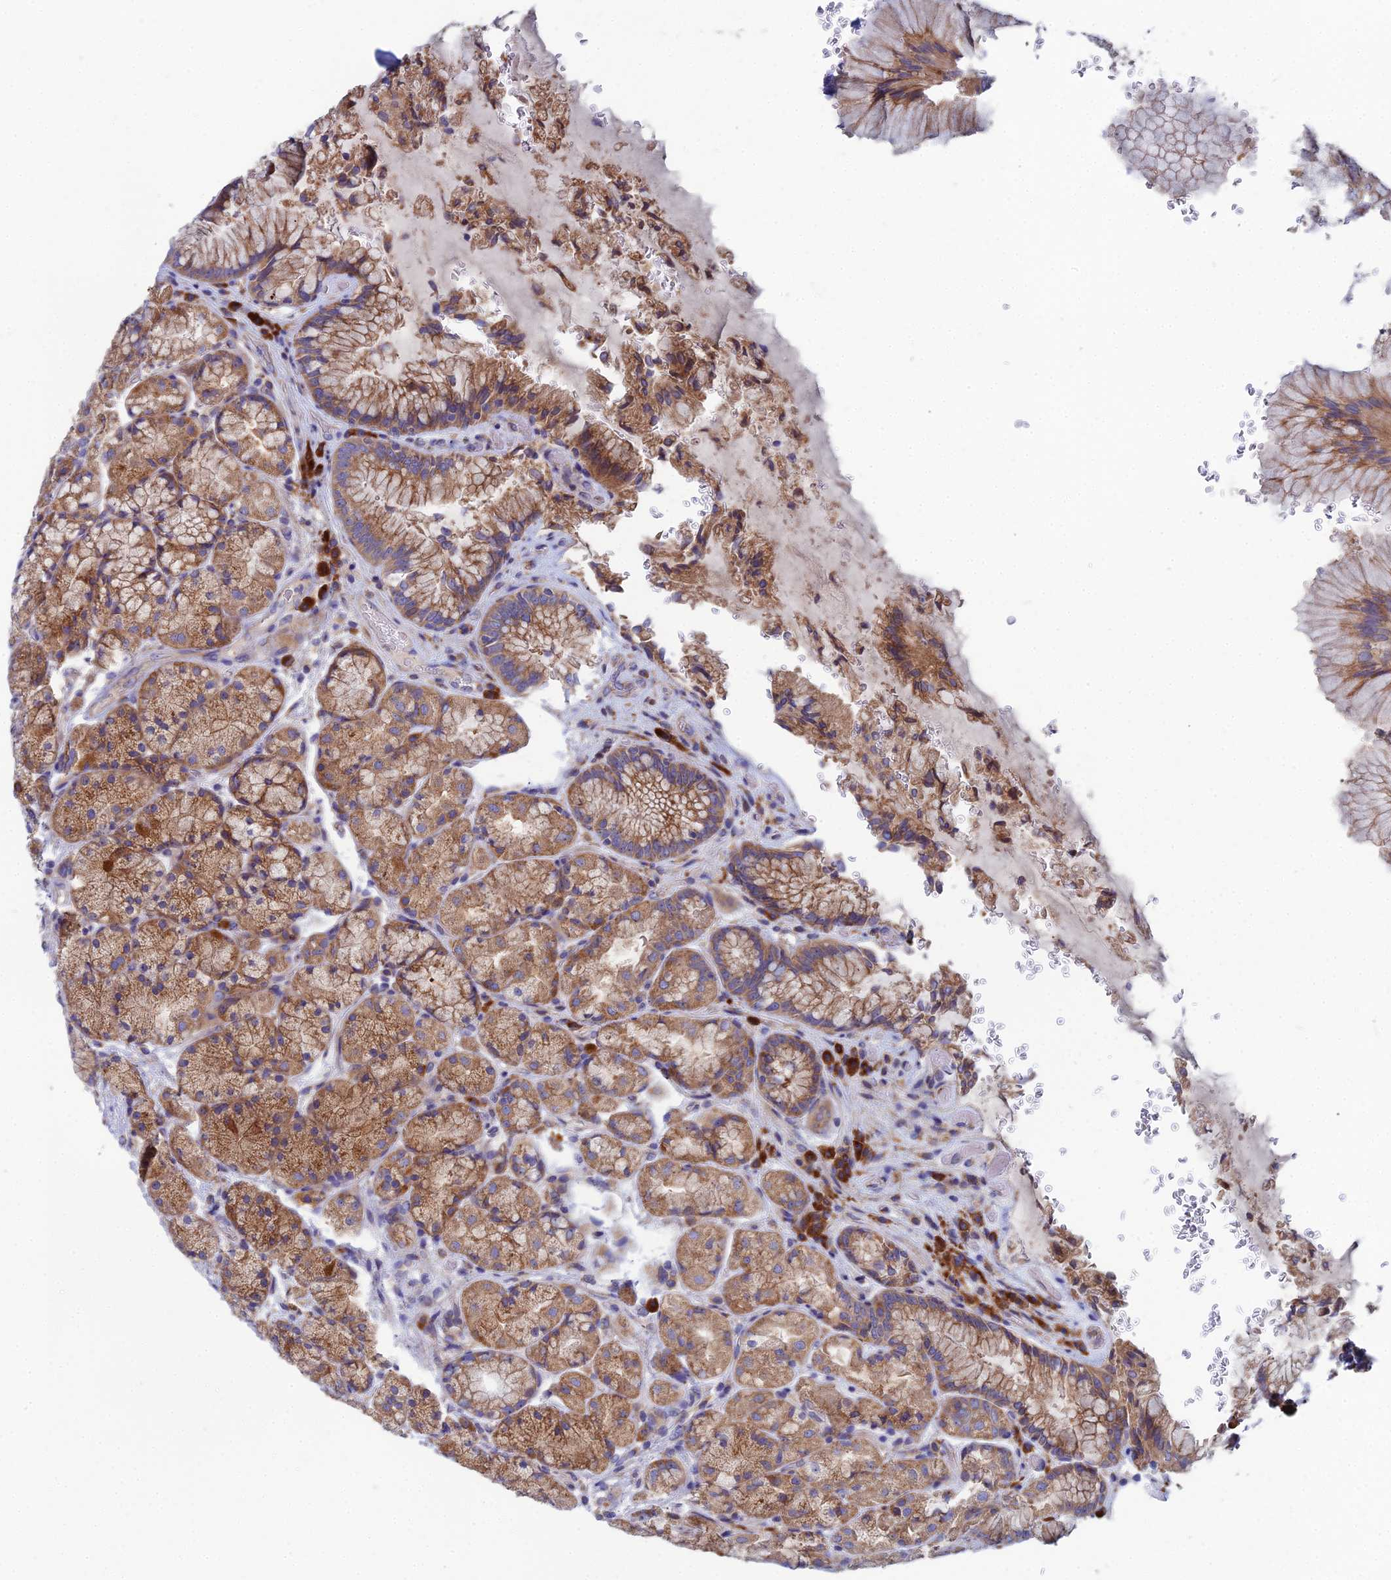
{"staining": {"intensity": "moderate", "quantity": ">75%", "location": "cytoplasmic/membranous"}, "tissue": "stomach", "cell_type": "Glandular cells", "image_type": "normal", "snomed": [{"axis": "morphology", "description": "Normal tissue, NOS"}, {"axis": "topography", "description": "Stomach"}], "caption": "This is a micrograph of IHC staining of unremarkable stomach, which shows moderate positivity in the cytoplasmic/membranous of glandular cells.", "gene": "CLCN3", "patient": {"sex": "male", "age": 63}}